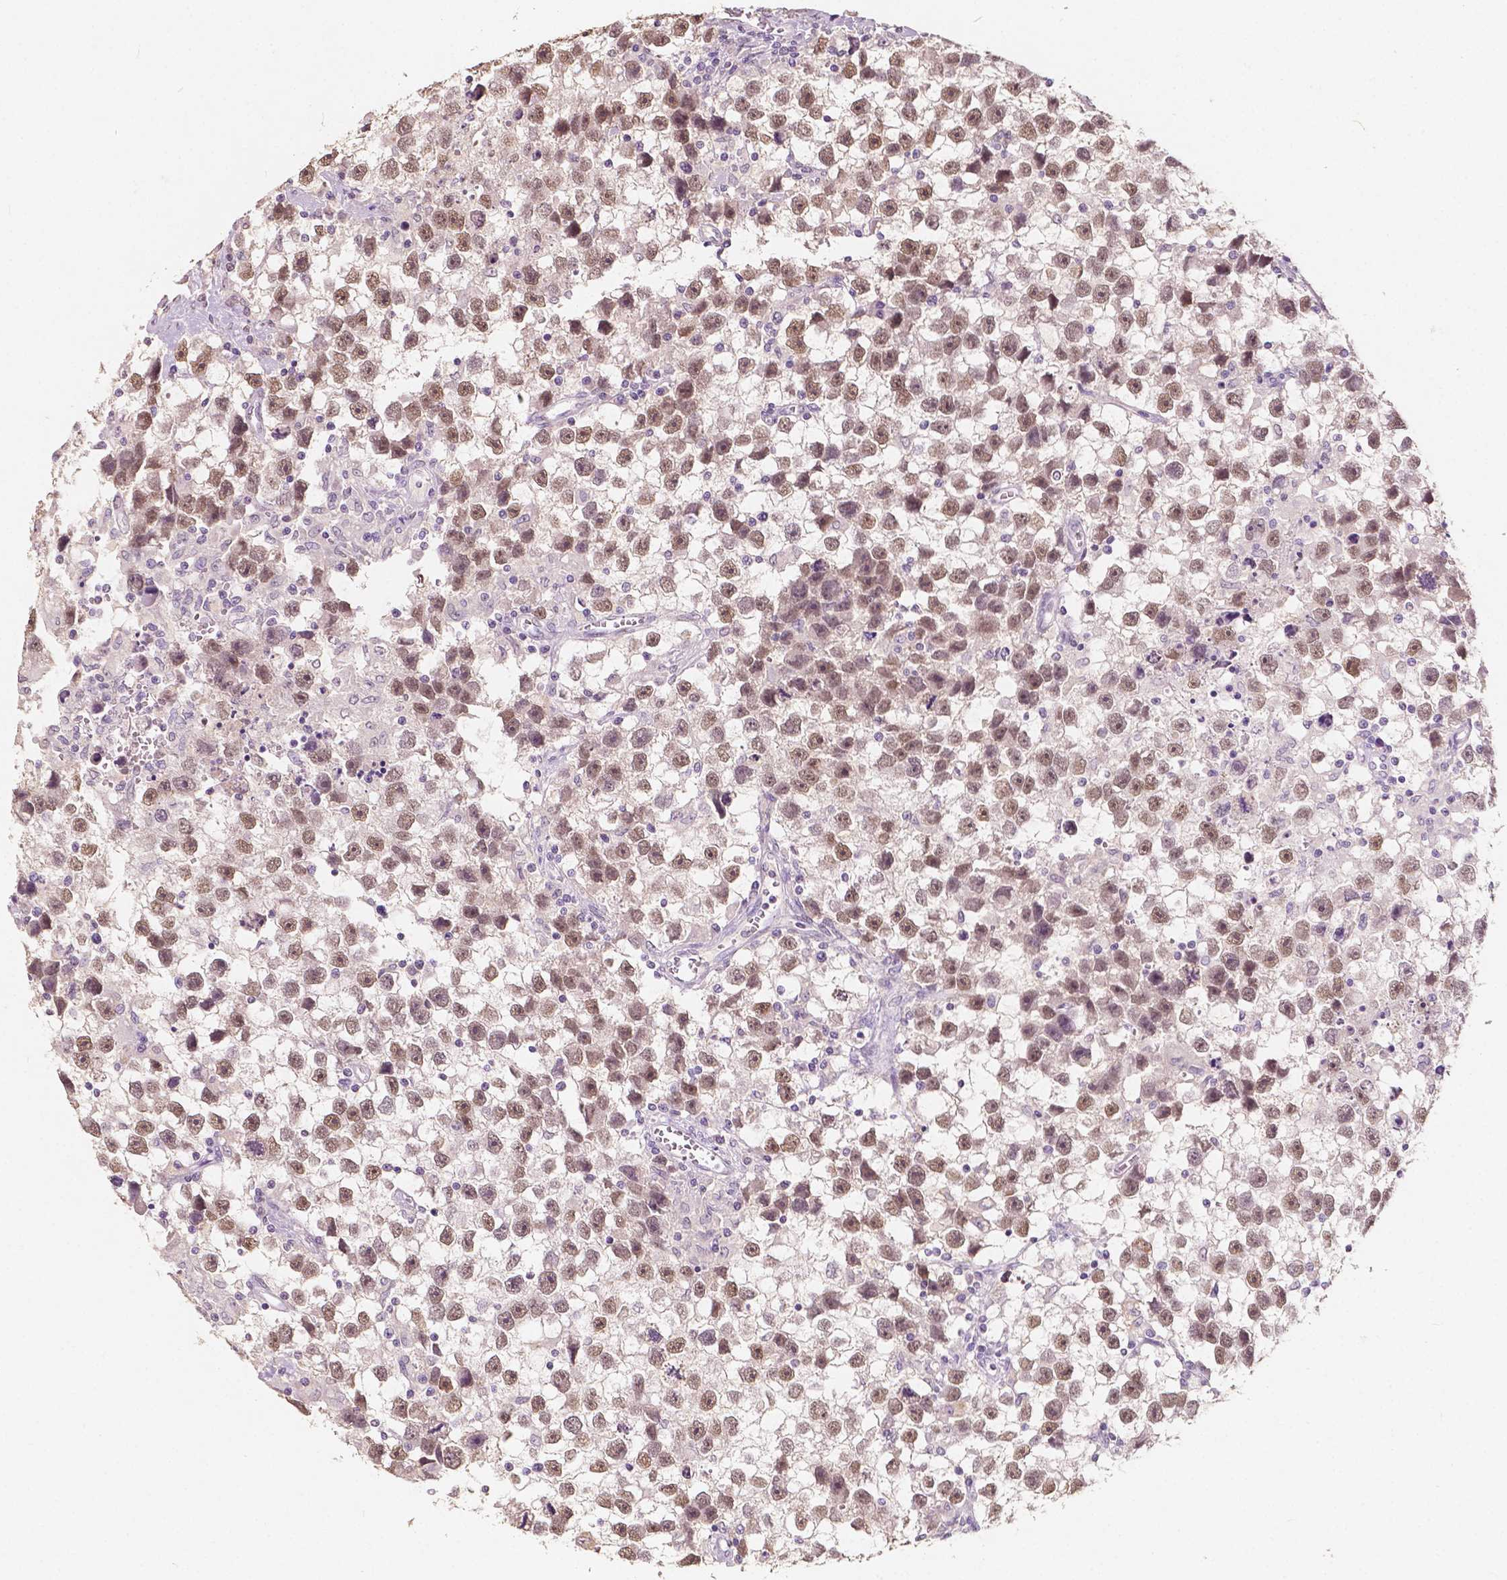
{"staining": {"intensity": "moderate", "quantity": ">75%", "location": "nuclear"}, "tissue": "testis cancer", "cell_type": "Tumor cells", "image_type": "cancer", "snomed": [{"axis": "morphology", "description": "Seminoma, NOS"}, {"axis": "topography", "description": "Testis"}], "caption": "Testis cancer stained with a brown dye displays moderate nuclear positive expression in approximately >75% of tumor cells.", "gene": "SOX15", "patient": {"sex": "male", "age": 43}}